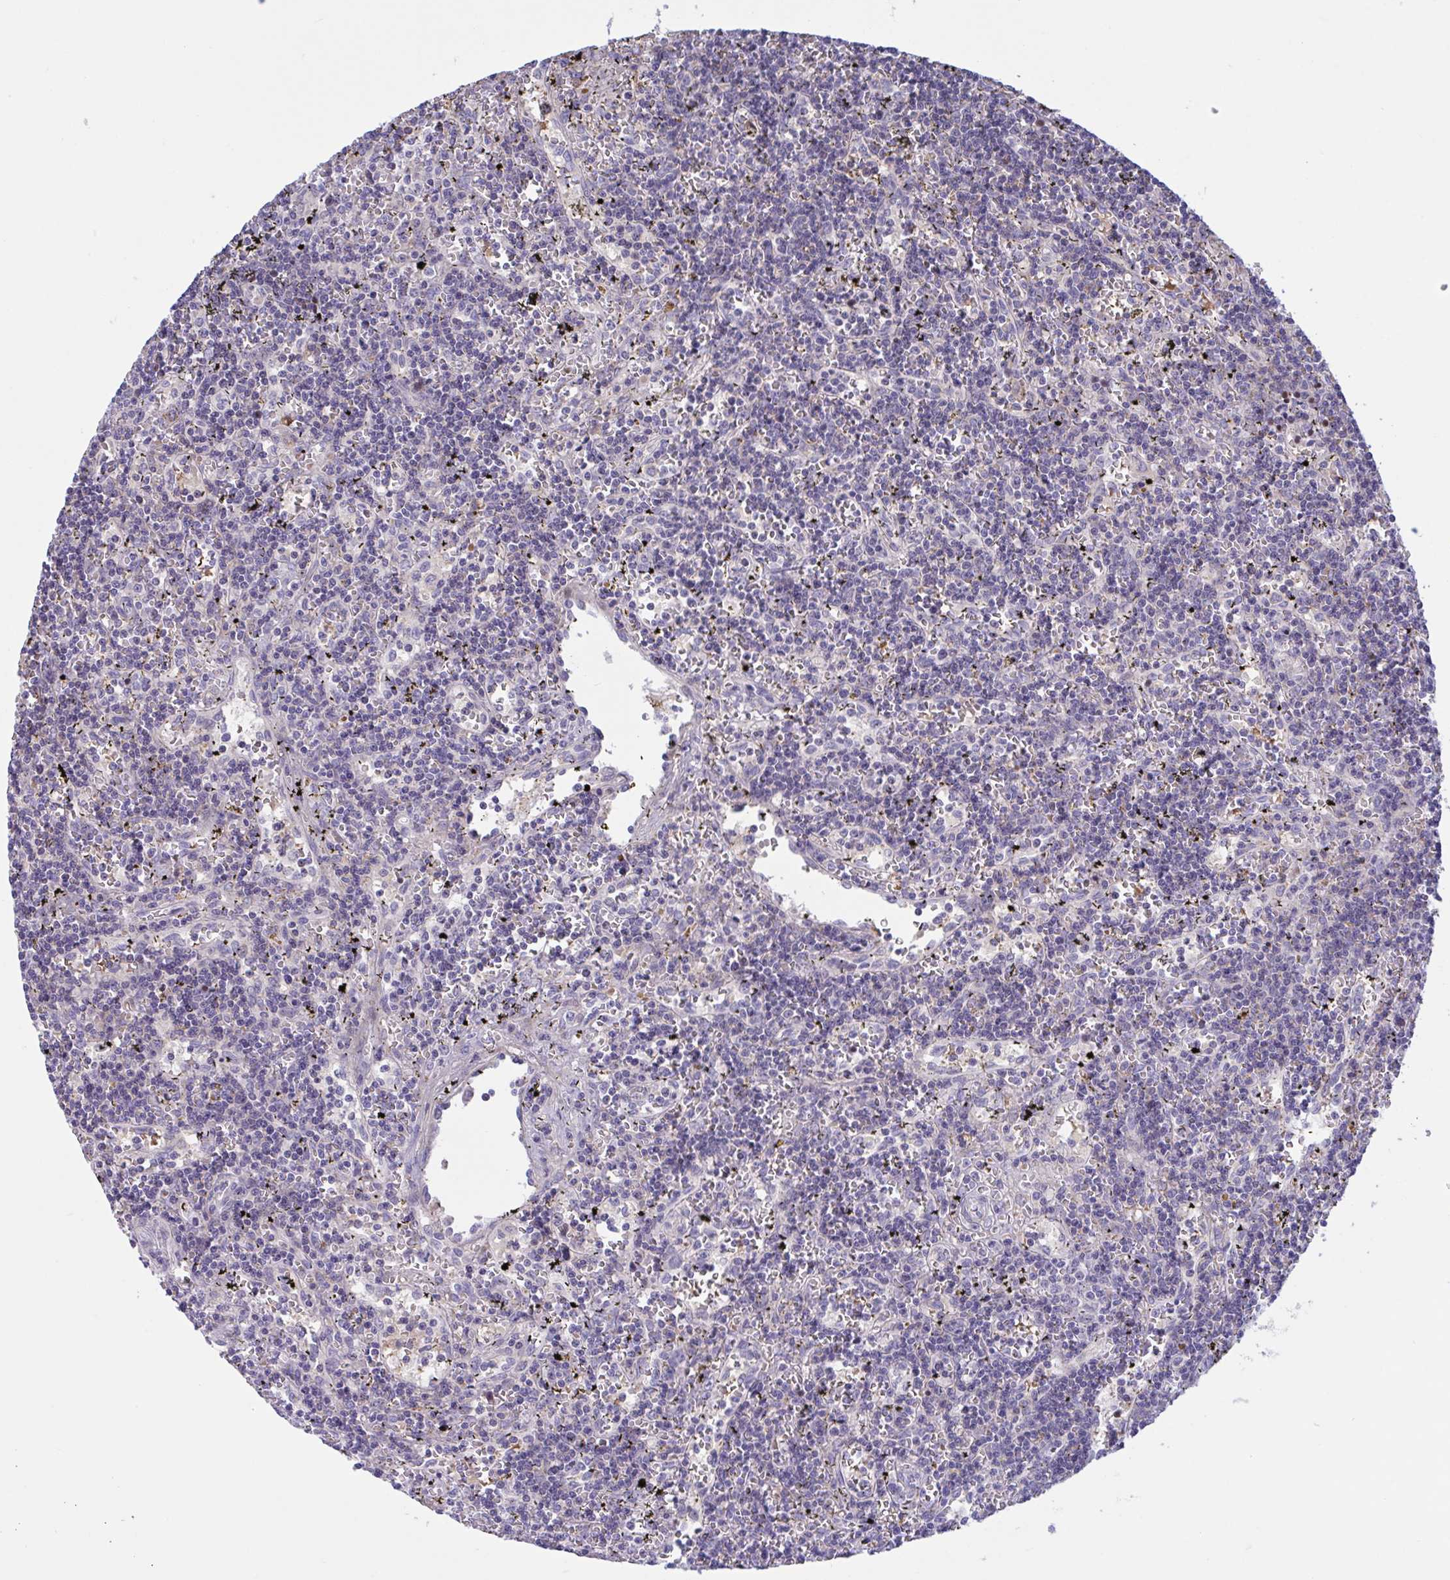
{"staining": {"intensity": "negative", "quantity": "none", "location": "none"}, "tissue": "lymphoma", "cell_type": "Tumor cells", "image_type": "cancer", "snomed": [{"axis": "morphology", "description": "Malignant lymphoma, non-Hodgkin's type, Low grade"}, {"axis": "topography", "description": "Spleen"}], "caption": "Human lymphoma stained for a protein using immunohistochemistry demonstrates no positivity in tumor cells.", "gene": "VWC2", "patient": {"sex": "male", "age": 60}}